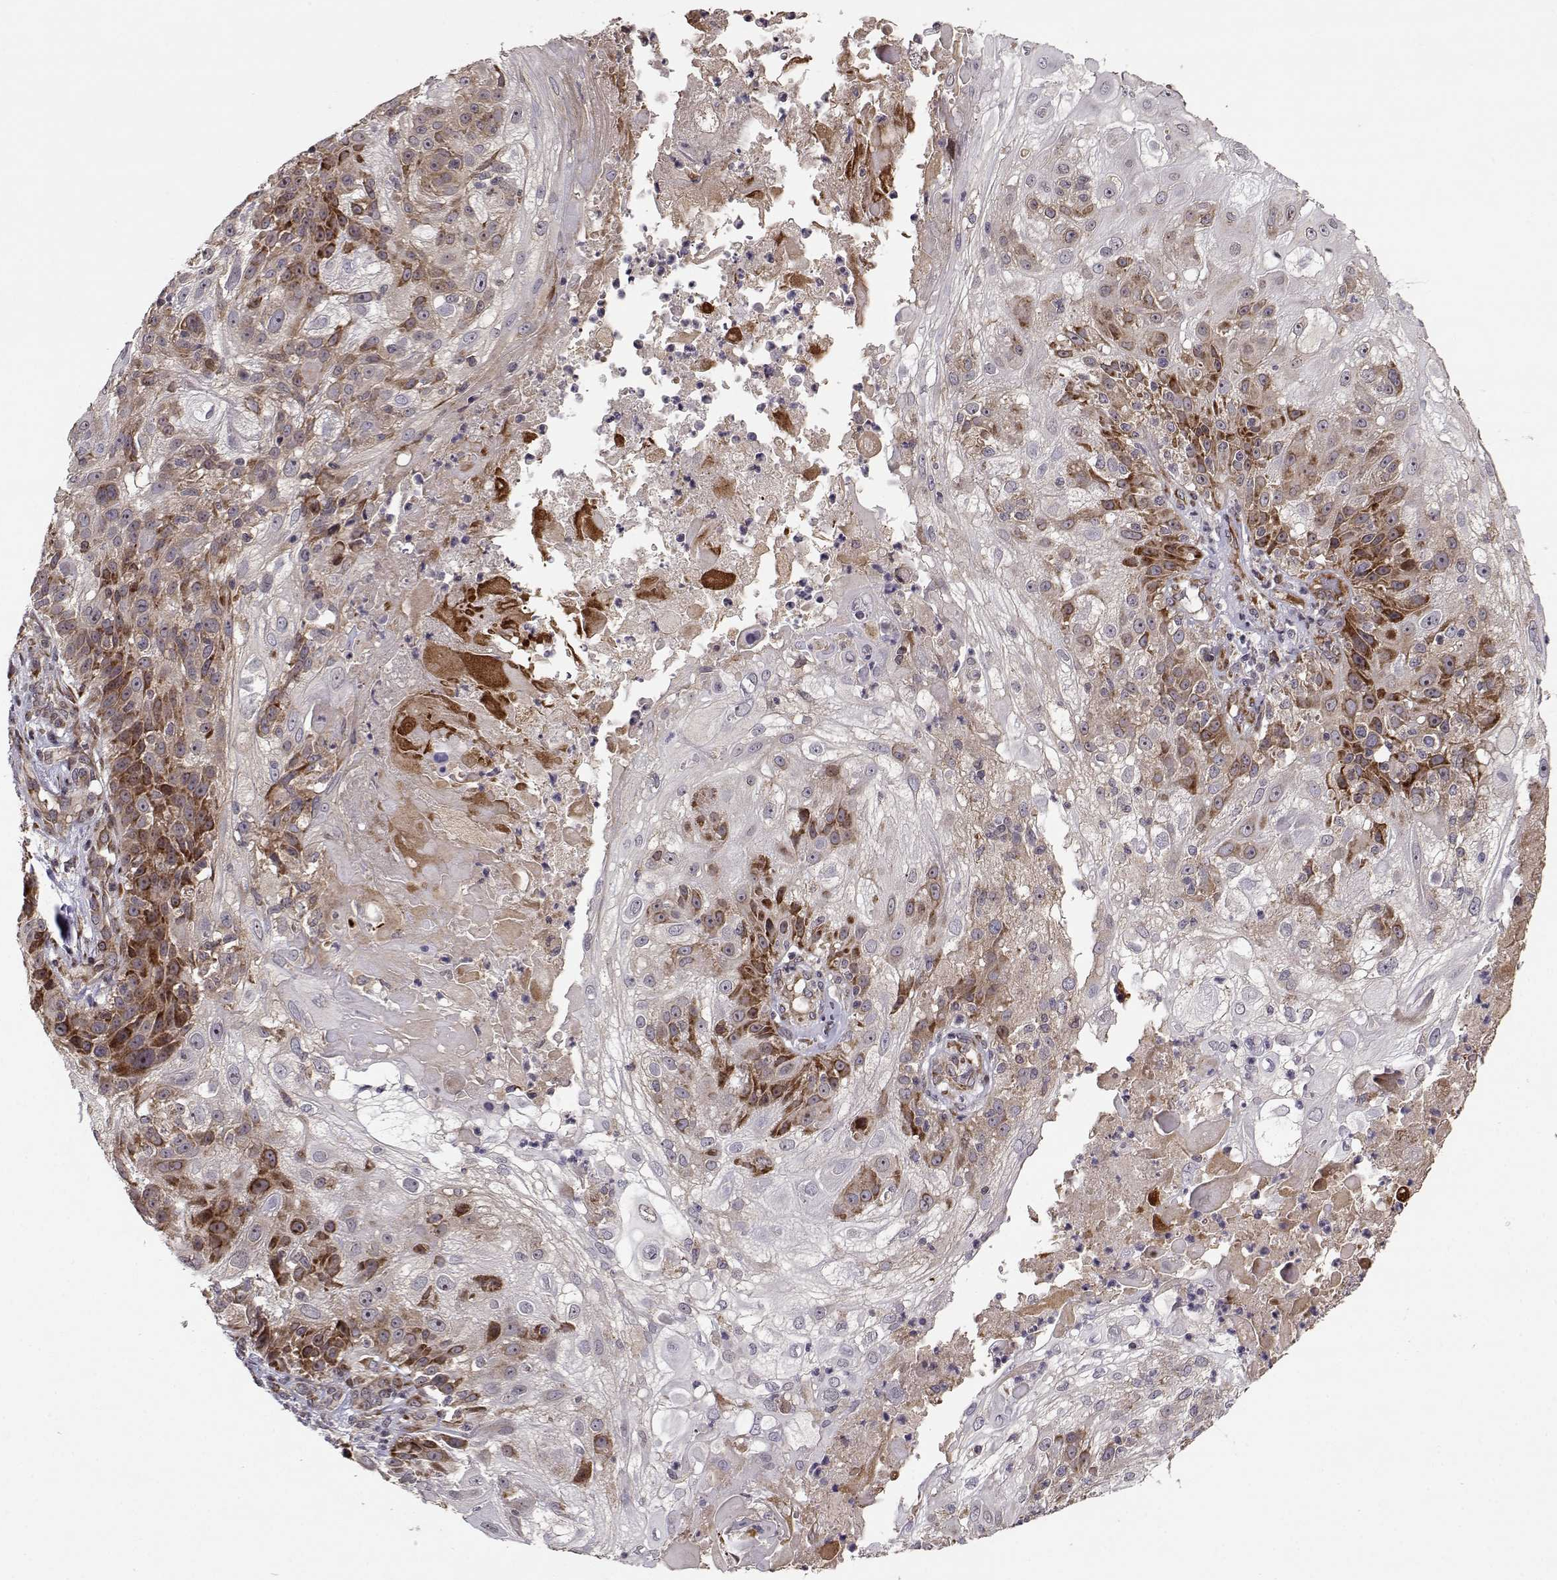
{"staining": {"intensity": "strong", "quantity": "25%-75%", "location": "cytoplasmic/membranous"}, "tissue": "skin cancer", "cell_type": "Tumor cells", "image_type": "cancer", "snomed": [{"axis": "morphology", "description": "Normal tissue, NOS"}, {"axis": "morphology", "description": "Squamous cell carcinoma, NOS"}, {"axis": "topography", "description": "Skin"}], "caption": "Protein expression analysis of human squamous cell carcinoma (skin) reveals strong cytoplasmic/membranous staining in about 25%-75% of tumor cells. (Stains: DAB (3,3'-diaminobenzidine) in brown, nuclei in blue, Microscopy: brightfield microscopy at high magnification).", "gene": "RPL31", "patient": {"sex": "female", "age": 83}}